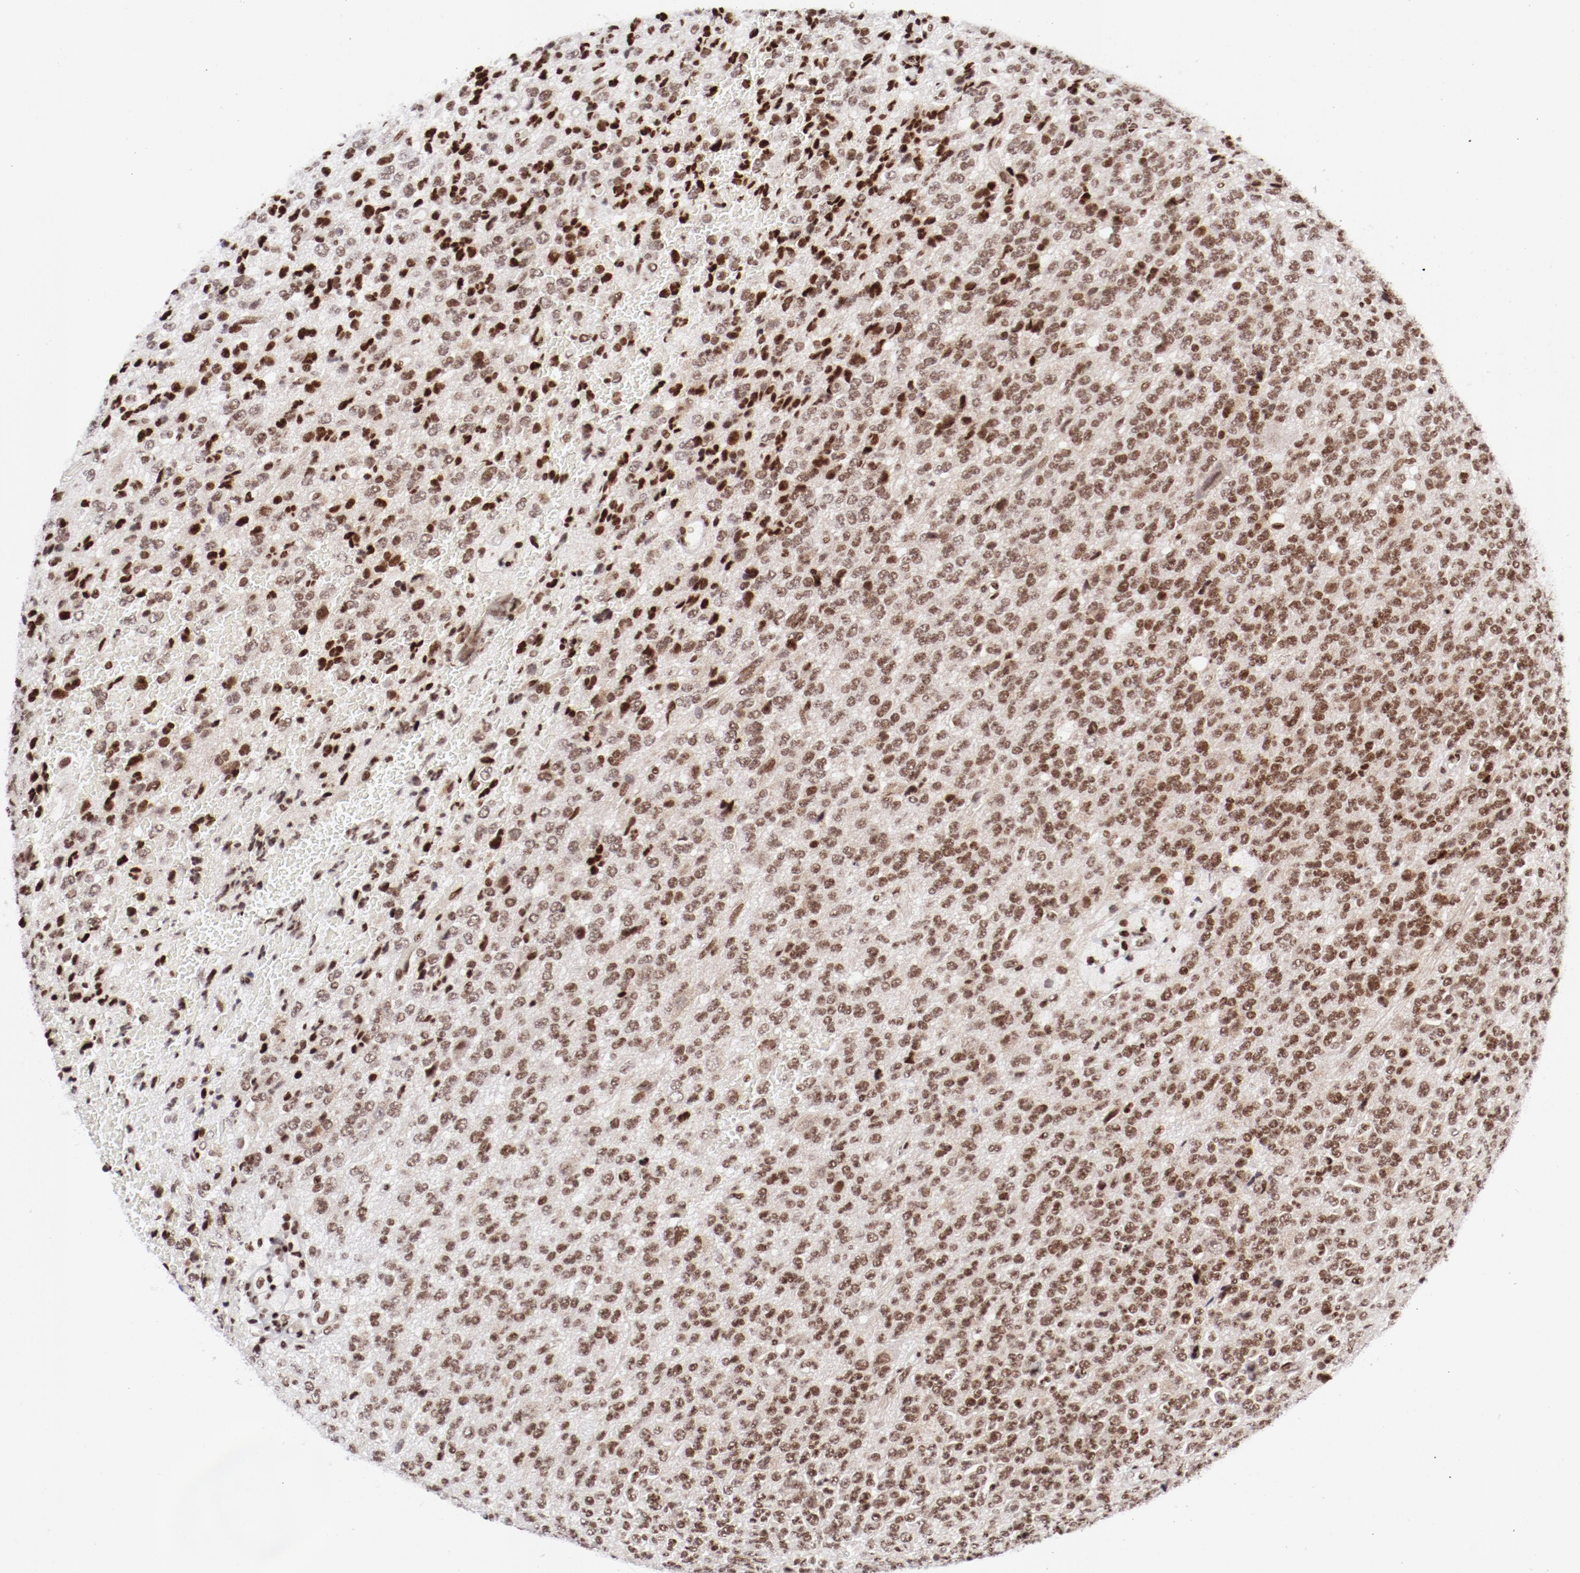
{"staining": {"intensity": "strong", "quantity": ">75%", "location": "nuclear"}, "tissue": "glioma", "cell_type": "Tumor cells", "image_type": "cancer", "snomed": [{"axis": "morphology", "description": "Glioma, malignant, High grade"}, {"axis": "topography", "description": "pancreas cauda"}], "caption": "Glioma stained for a protein (brown) reveals strong nuclear positive expression in about >75% of tumor cells.", "gene": "NFYB", "patient": {"sex": "male", "age": 60}}